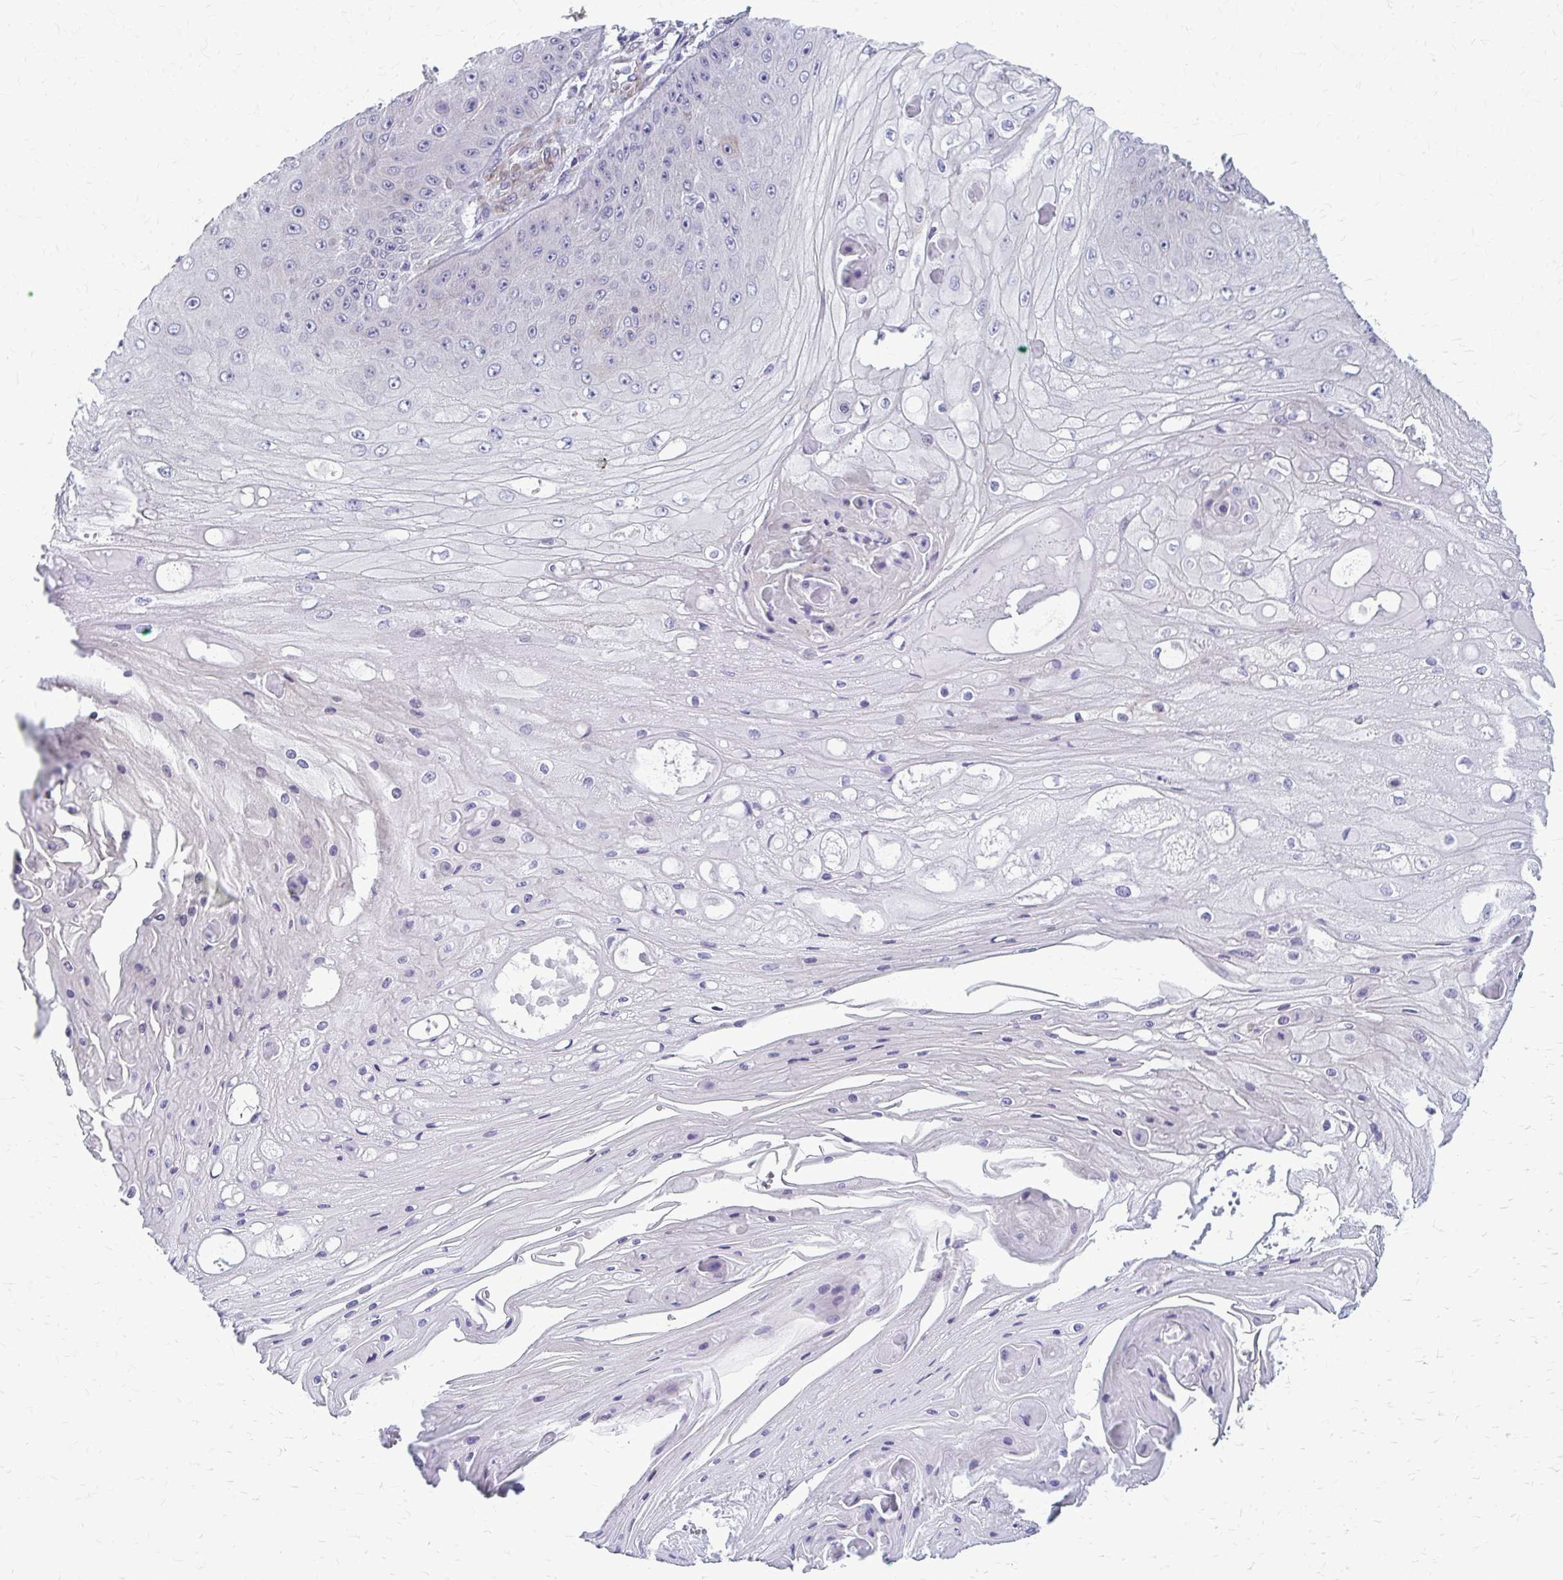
{"staining": {"intensity": "negative", "quantity": "none", "location": "none"}, "tissue": "skin cancer", "cell_type": "Tumor cells", "image_type": "cancer", "snomed": [{"axis": "morphology", "description": "Squamous cell carcinoma, NOS"}, {"axis": "topography", "description": "Skin"}], "caption": "A high-resolution histopathology image shows immunohistochemistry (IHC) staining of skin cancer (squamous cell carcinoma), which shows no significant positivity in tumor cells. Brightfield microscopy of immunohistochemistry (IHC) stained with DAB (brown) and hematoxylin (blue), captured at high magnification.", "gene": "DEPP1", "patient": {"sex": "male", "age": 70}}